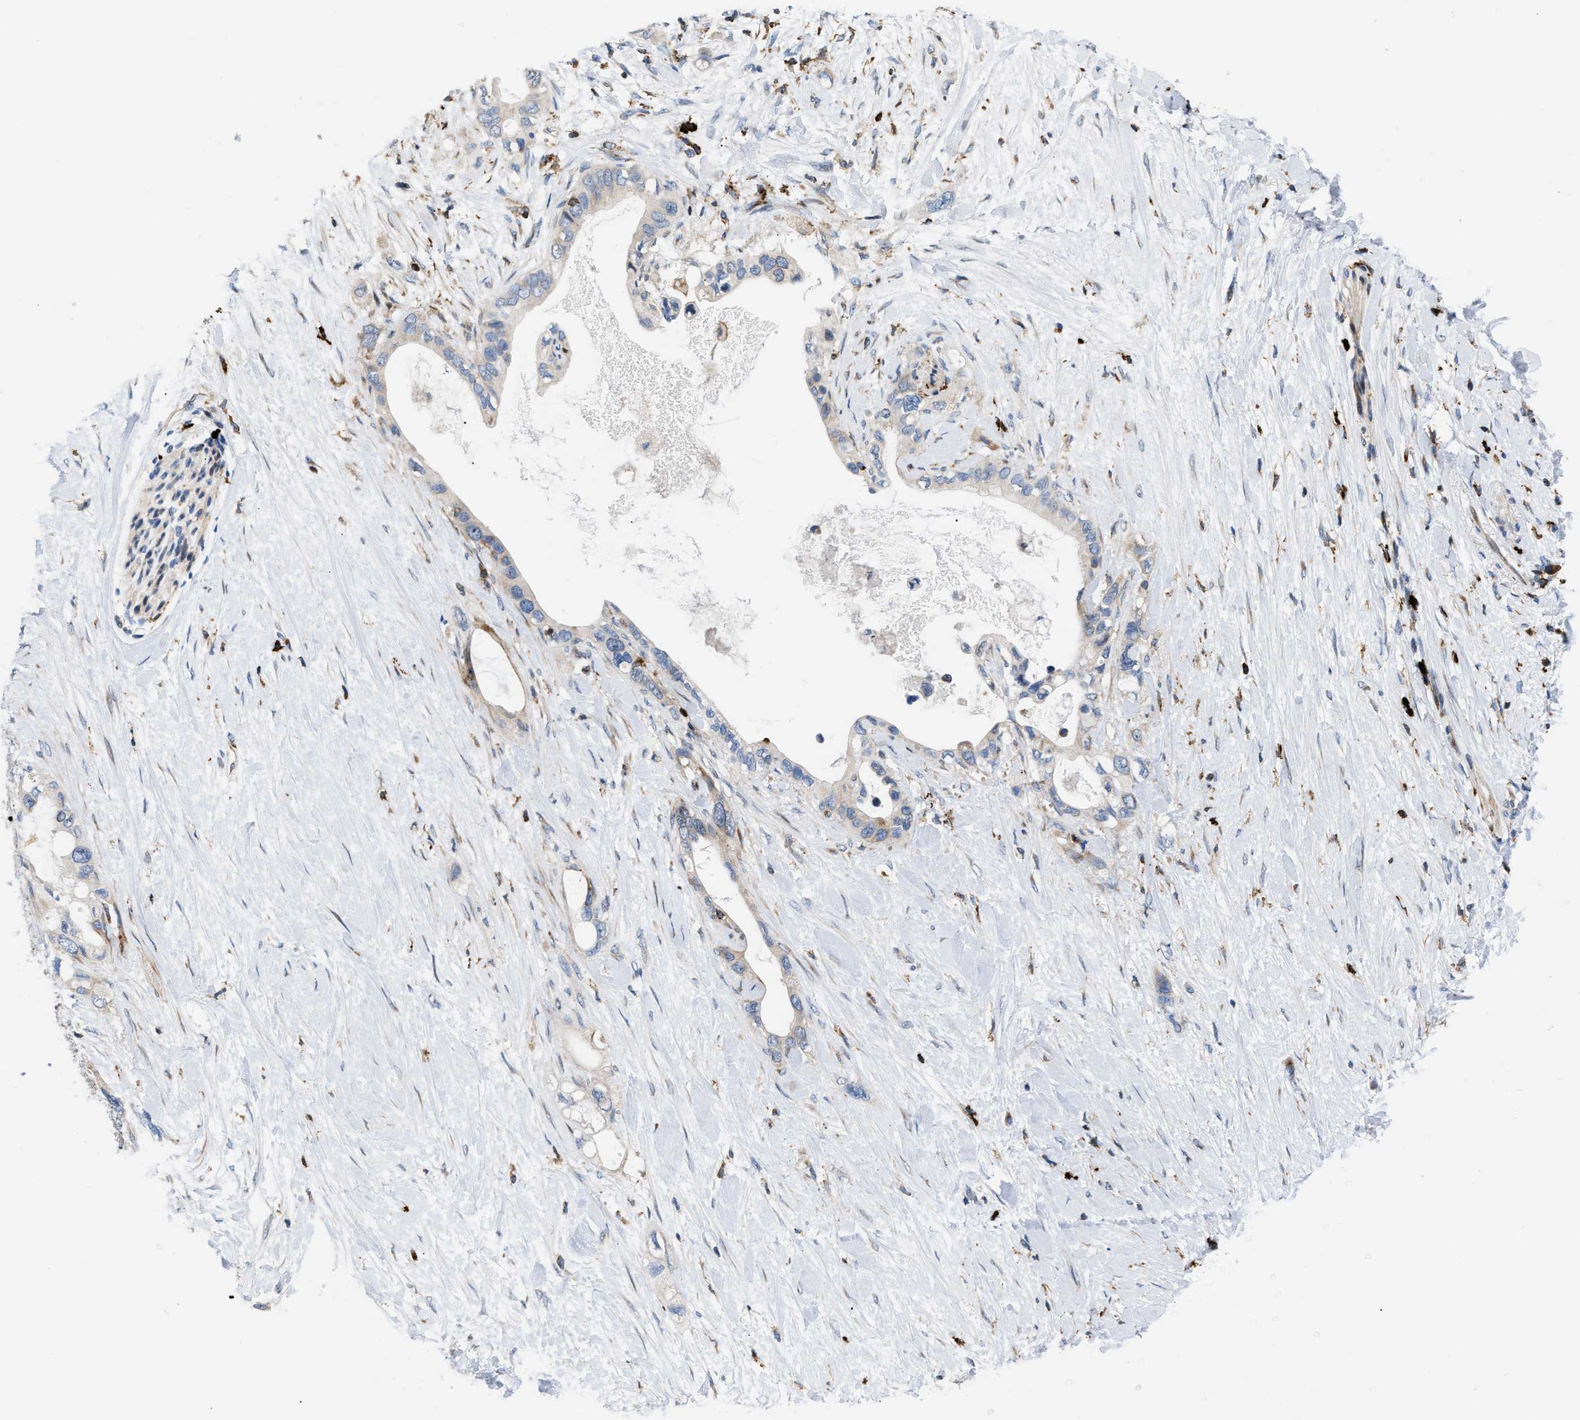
{"staining": {"intensity": "moderate", "quantity": "25%-75%", "location": "cytoplasmic/membranous"}, "tissue": "pancreatic cancer", "cell_type": "Tumor cells", "image_type": "cancer", "snomed": [{"axis": "morphology", "description": "Adenocarcinoma, NOS"}, {"axis": "topography", "description": "Pancreas"}], "caption": "High-power microscopy captured an IHC photomicrograph of pancreatic cancer, revealing moderate cytoplasmic/membranous expression in approximately 25%-75% of tumor cells.", "gene": "ATP9A", "patient": {"sex": "female", "age": 56}}